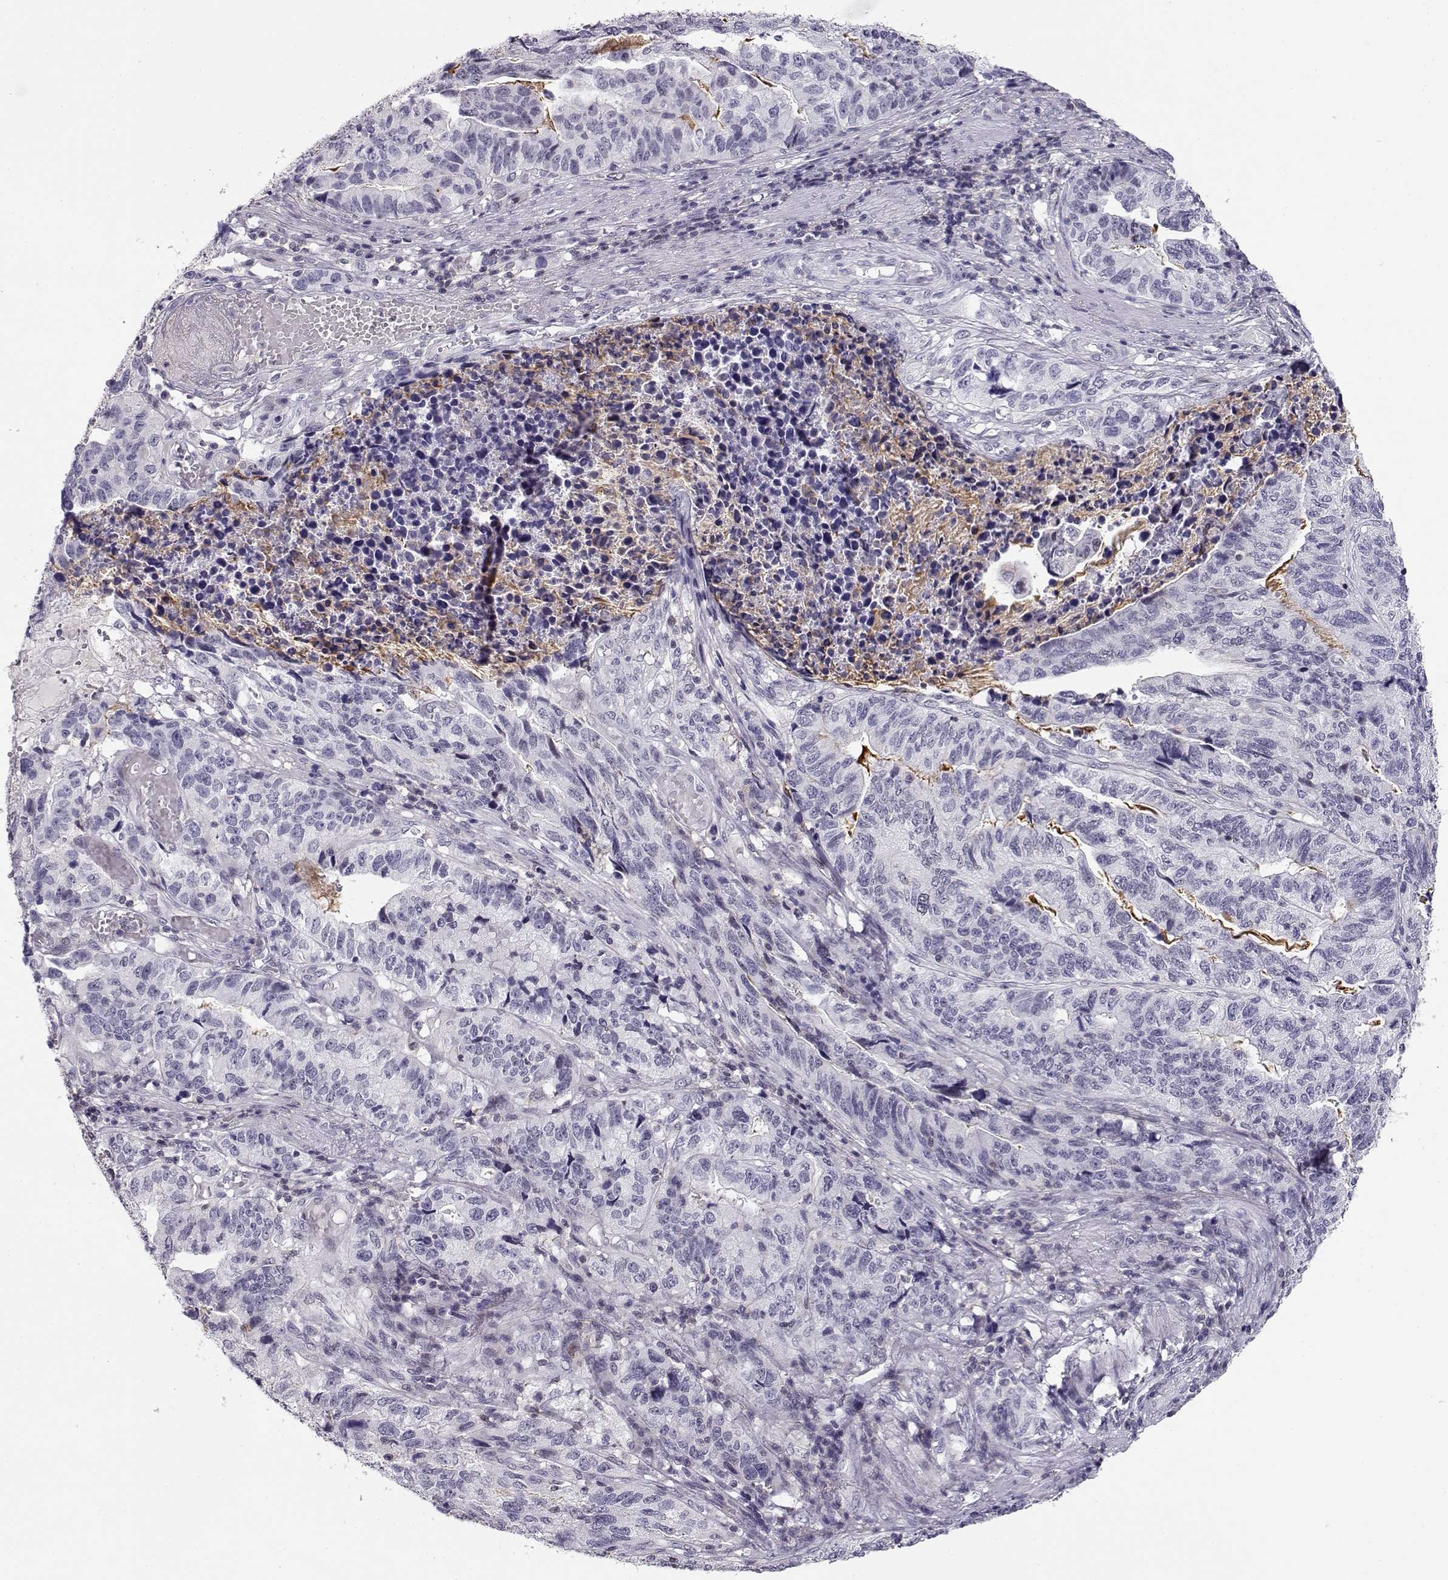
{"staining": {"intensity": "negative", "quantity": "none", "location": "none"}, "tissue": "stomach cancer", "cell_type": "Tumor cells", "image_type": "cancer", "snomed": [{"axis": "morphology", "description": "Adenocarcinoma, NOS"}, {"axis": "topography", "description": "Stomach, upper"}], "caption": "Immunohistochemistry micrograph of adenocarcinoma (stomach) stained for a protein (brown), which demonstrates no expression in tumor cells.", "gene": "TEPP", "patient": {"sex": "female", "age": 67}}